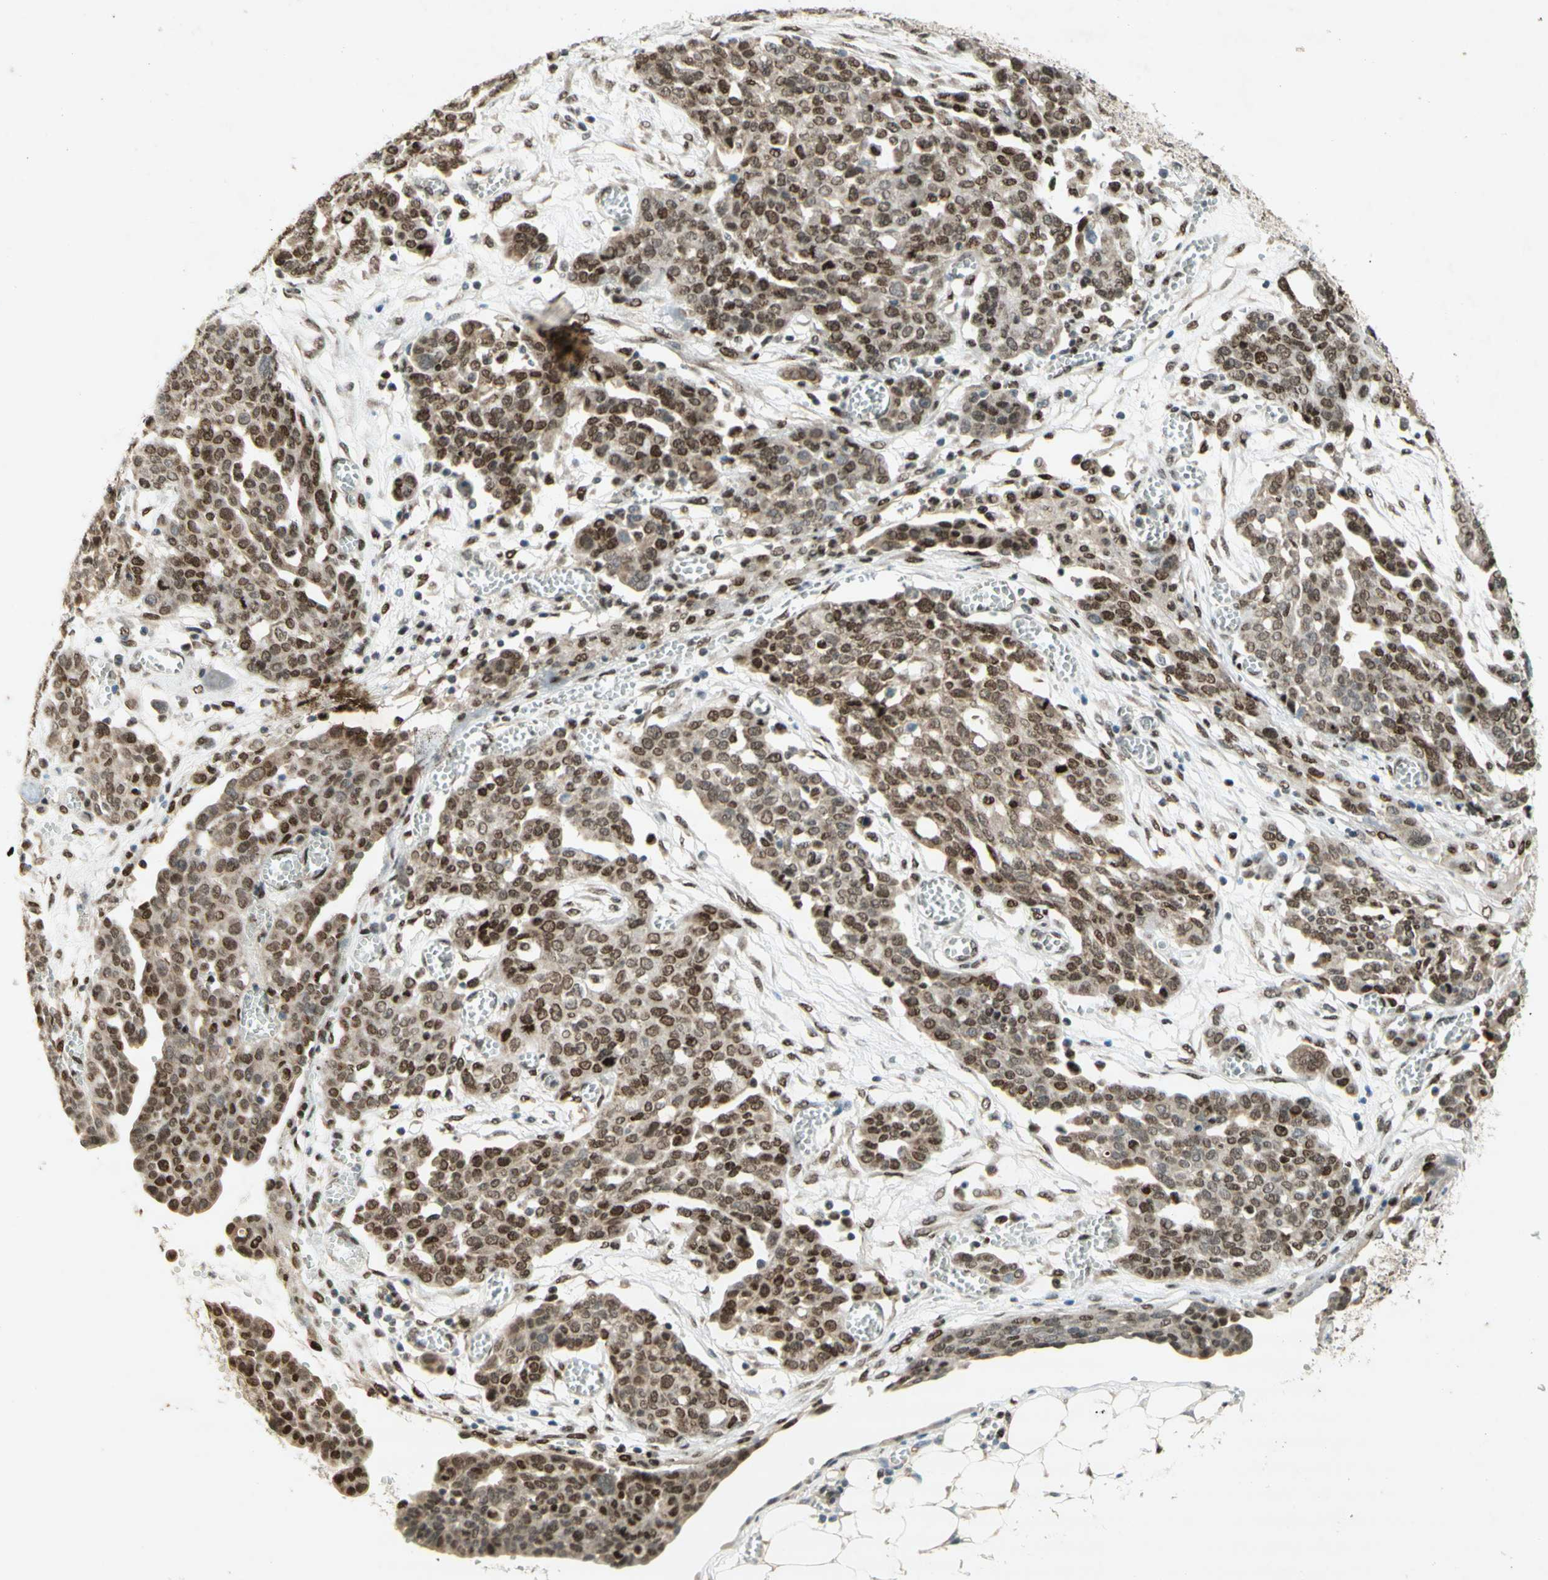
{"staining": {"intensity": "strong", "quantity": ">75%", "location": "nuclear"}, "tissue": "ovarian cancer", "cell_type": "Tumor cells", "image_type": "cancer", "snomed": [{"axis": "morphology", "description": "Cystadenocarcinoma, serous, NOS"}, {"axis": "topography", "description": "Soft tissue"}, {"axis": "topography", "description": "Ovary"}], "caption": "Human ovarian cancer stained with a brown dye demonstrates strong nuclear positive expression in about >75% of tumor cells.", "gene": "DNMT3A", "patient": {"sex": "female", "age": 57}}